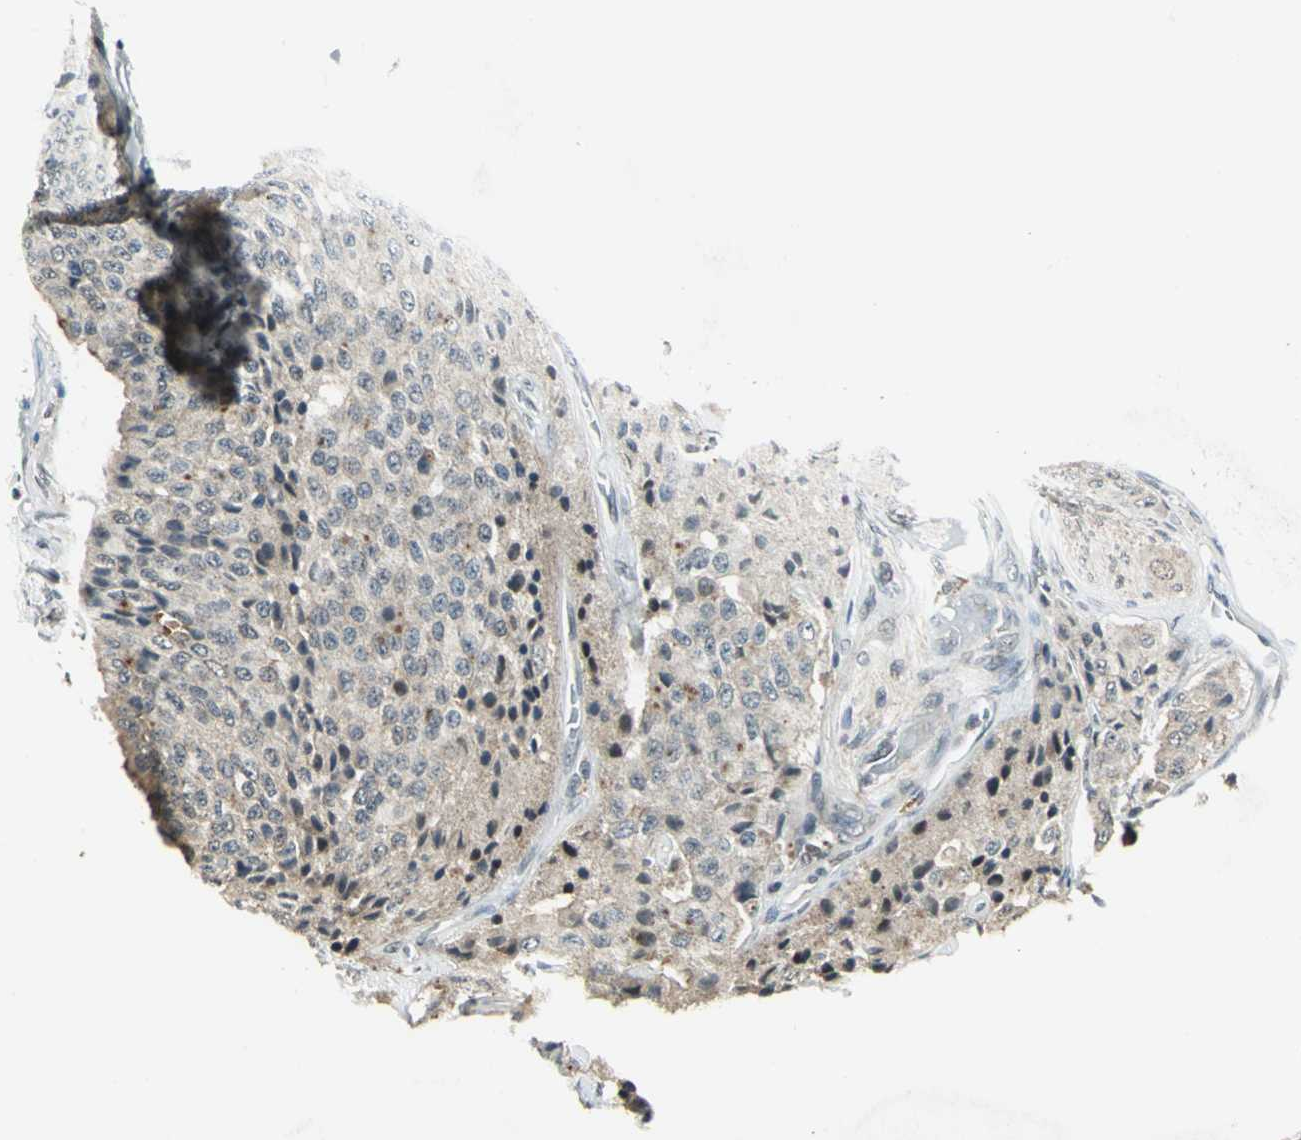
{"staining": {"intensity": "weak", "quantity": "<25%", "location": "cytoplasmic/membranous"}, "tissue": "carcinoid", "cell_type": "Tumor cells", "image_type": "cancer", "snomed": [{"axis": "morphology", "description": "Carcinoid, malignant, NOS"}, {"axis": "topography", "description": "Colon"}], "caption": "Tumor cells are negative for brown protein staining in carcinoid. (Brightfield microscopy of DAB (3,3'-diaminobenzidine) immunohistochemistry at high magnification).", "gene": "RAD17", "patient": {"sex": "female", "age": 61}}